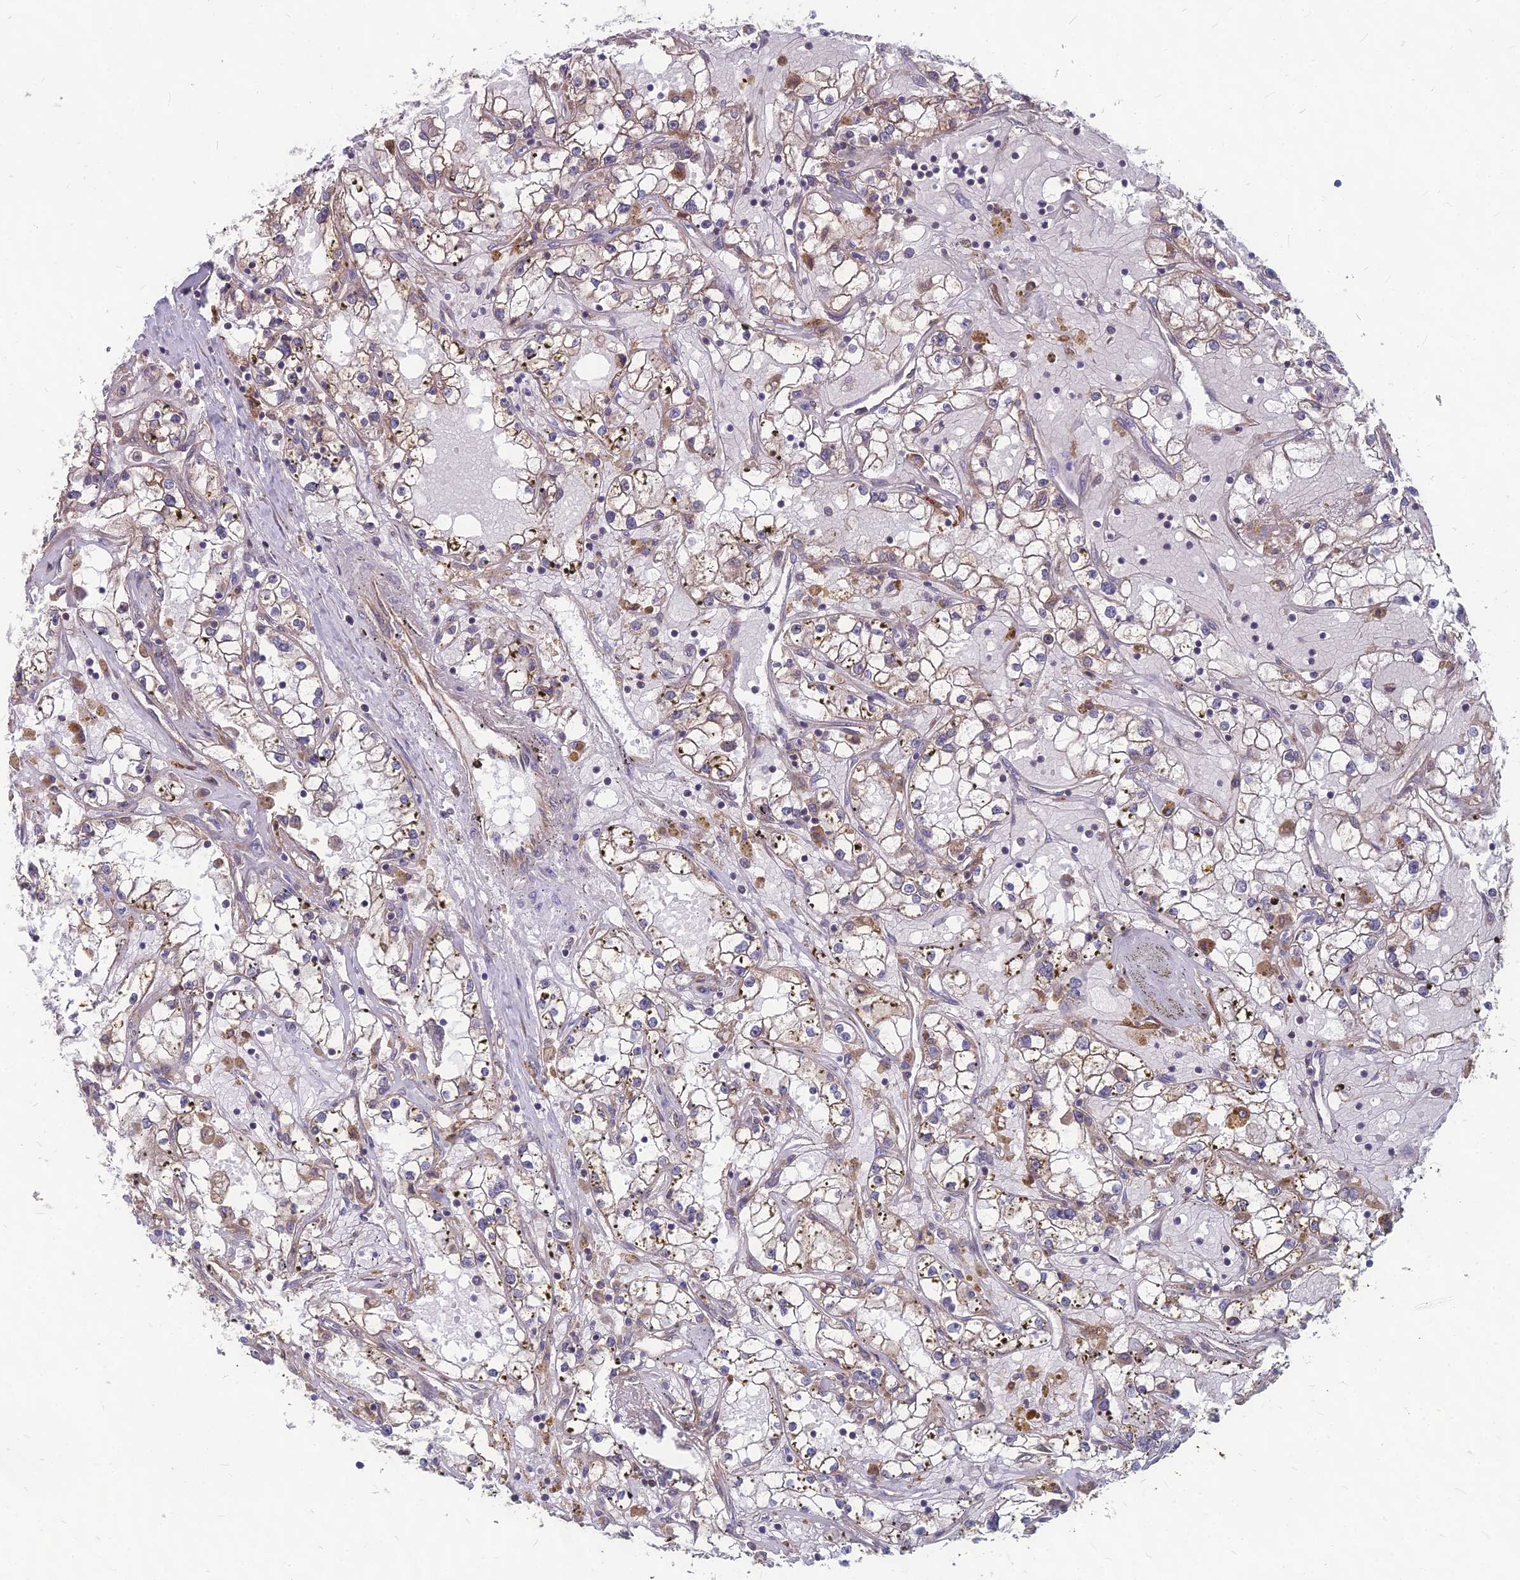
{"staining": {"intensity": "weak", "quantity": "<25%", "location": "cytoplasmic/membranous"}, "tissue": "renal cancer", "cell_type": "Tumor cells", "image_type": "cancer", "snomed": [{"axis": "morphology", "description": "Adenocarcinoma, NOS"}, {"axis": "topography", "description": "Kidney"}], "caption": "The IHC histopathology image has no significant positivity in tumor cells of renal cancer (adenocarcinoma) tissue.", "gene": "LSM6", "patient": {"sex": "male", "age": 56}}